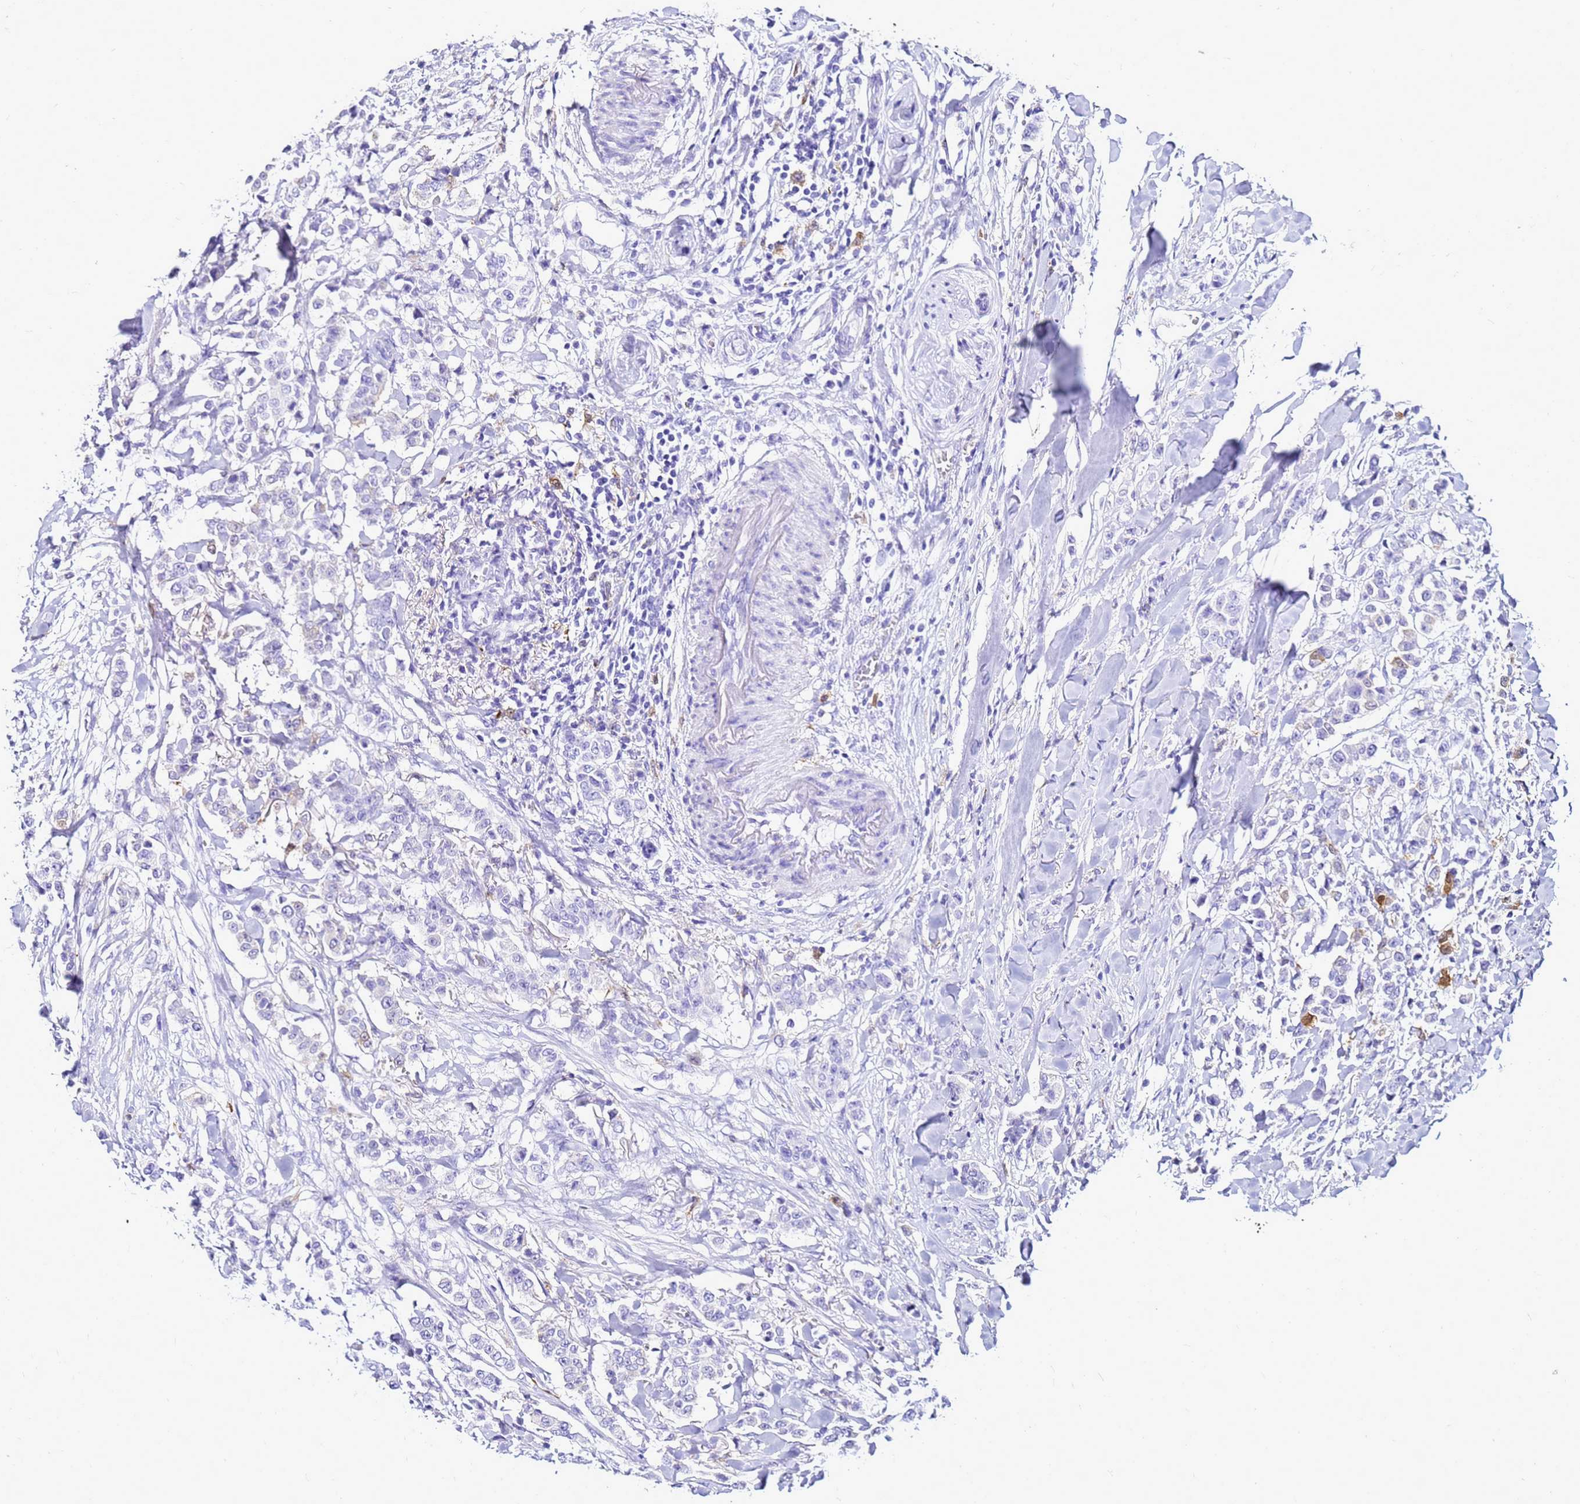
{"staining": {"intensity": "negative", "quantity": "none", "location": "none"}, "tissue": "breast cancer", "cell_type": "Tumor cells", "image_type": "cancer", "snomed": [{"axis": "morphology", "description": "Duct carcinoma"}, {"axis": "topography", "description": "Breast"}], "caption": "Immunohistochemistry histopathology image of human breast cancer stained for a protein (brown), which exhibits no staining in tumor cells.", "gene": "CSTA", "patient": {"sex": "female", "age": 40}}